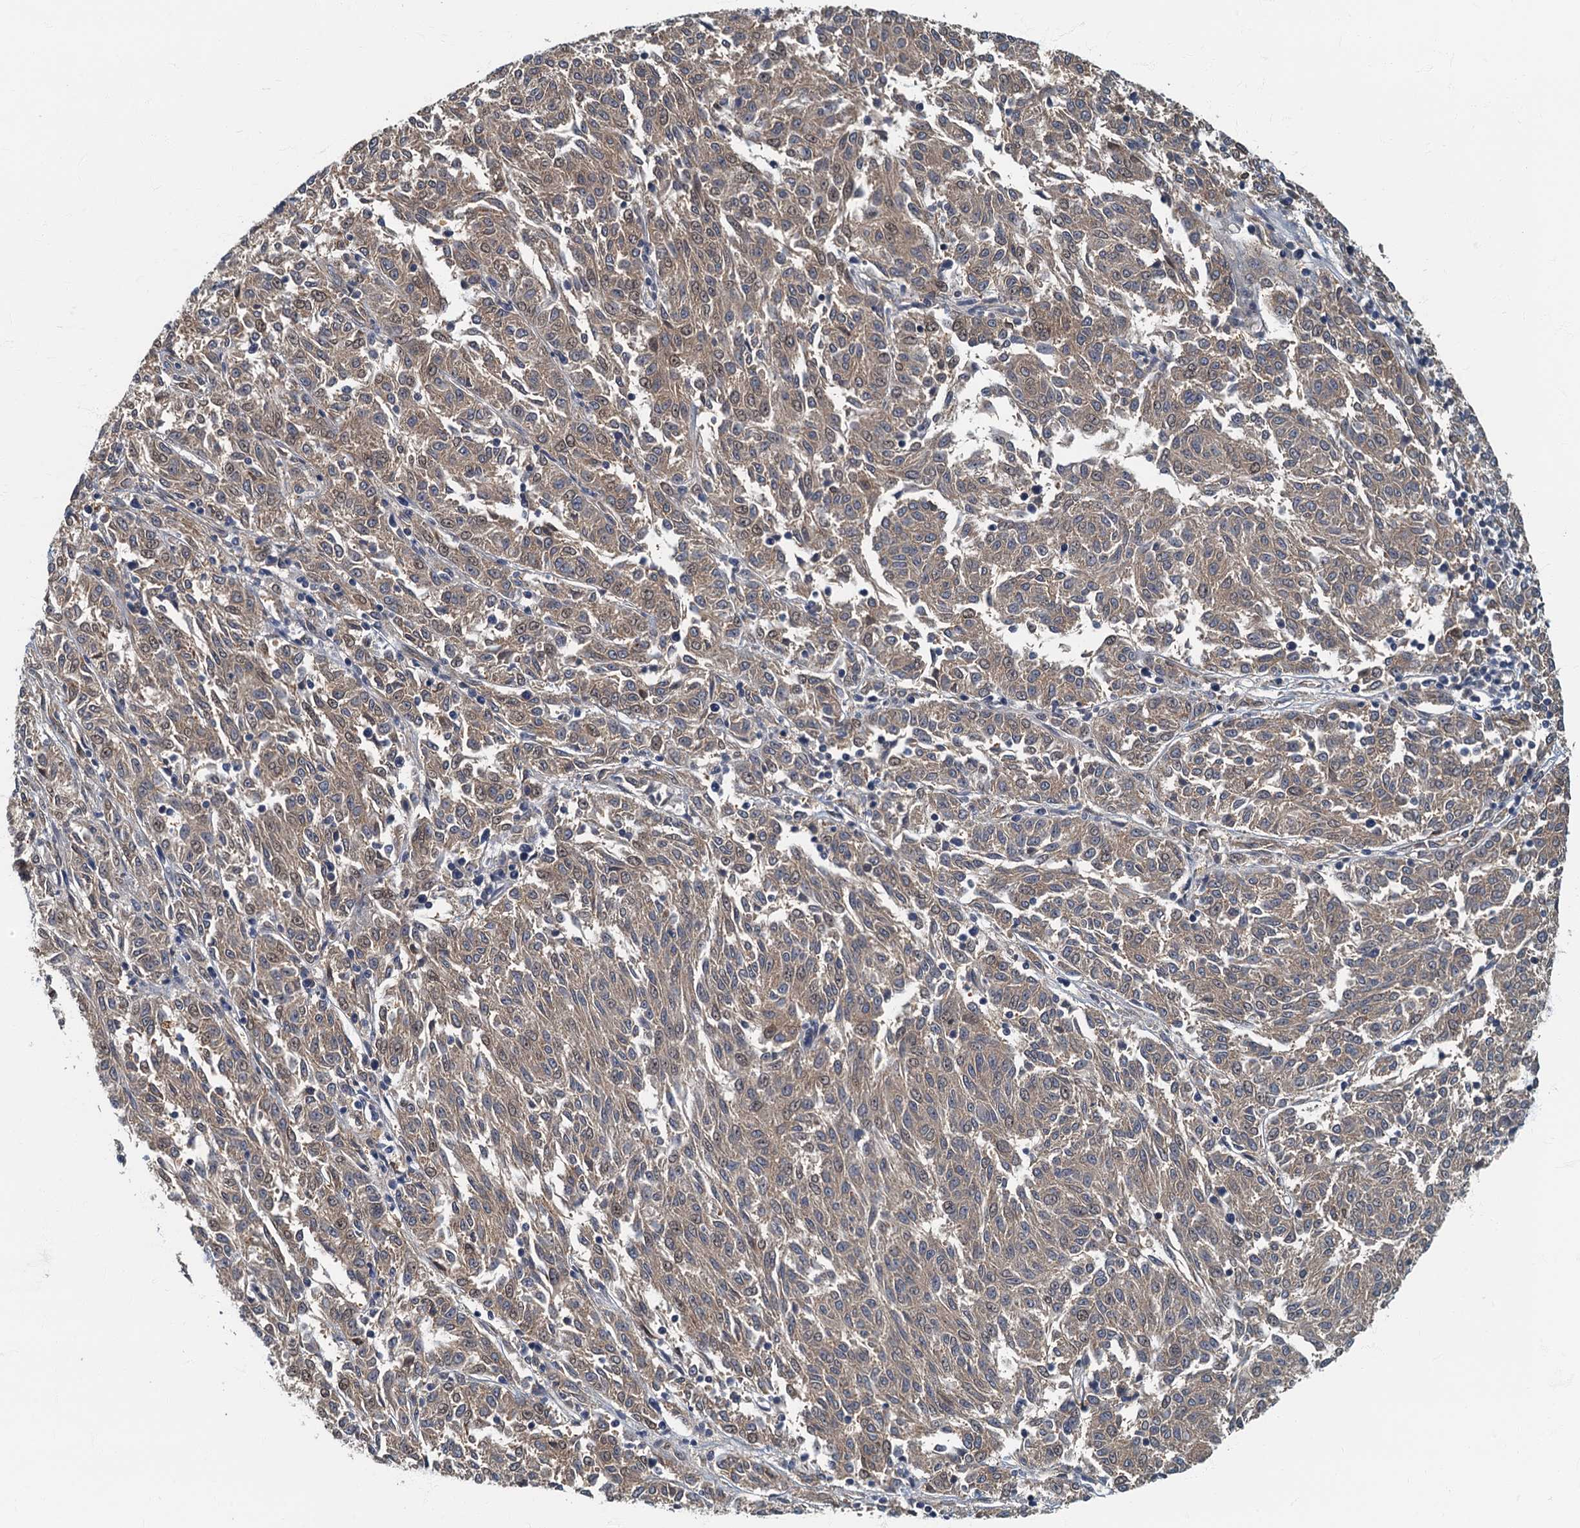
{"staining": {"intensity": "weak", "quantity": ">75%", "location": "cytoplasmic/membranous"}, "tissue": "melanoma", "cell_type": "Tumor cells", "image_type": "cancer", "snomed": [{"axis": "morphology", "description": "Malignant melanoma, NOS"}, {"axis": "topography", "description": "Skin"}], "caption": "Immunohistochemistry (DAB) staining of human melanoma shows weak cytoplasmic/membranous protein staining in approximately >75% of tumor cells.", "gene": "CKAP2L", "patient": {"sex": "female", "age": 72}}